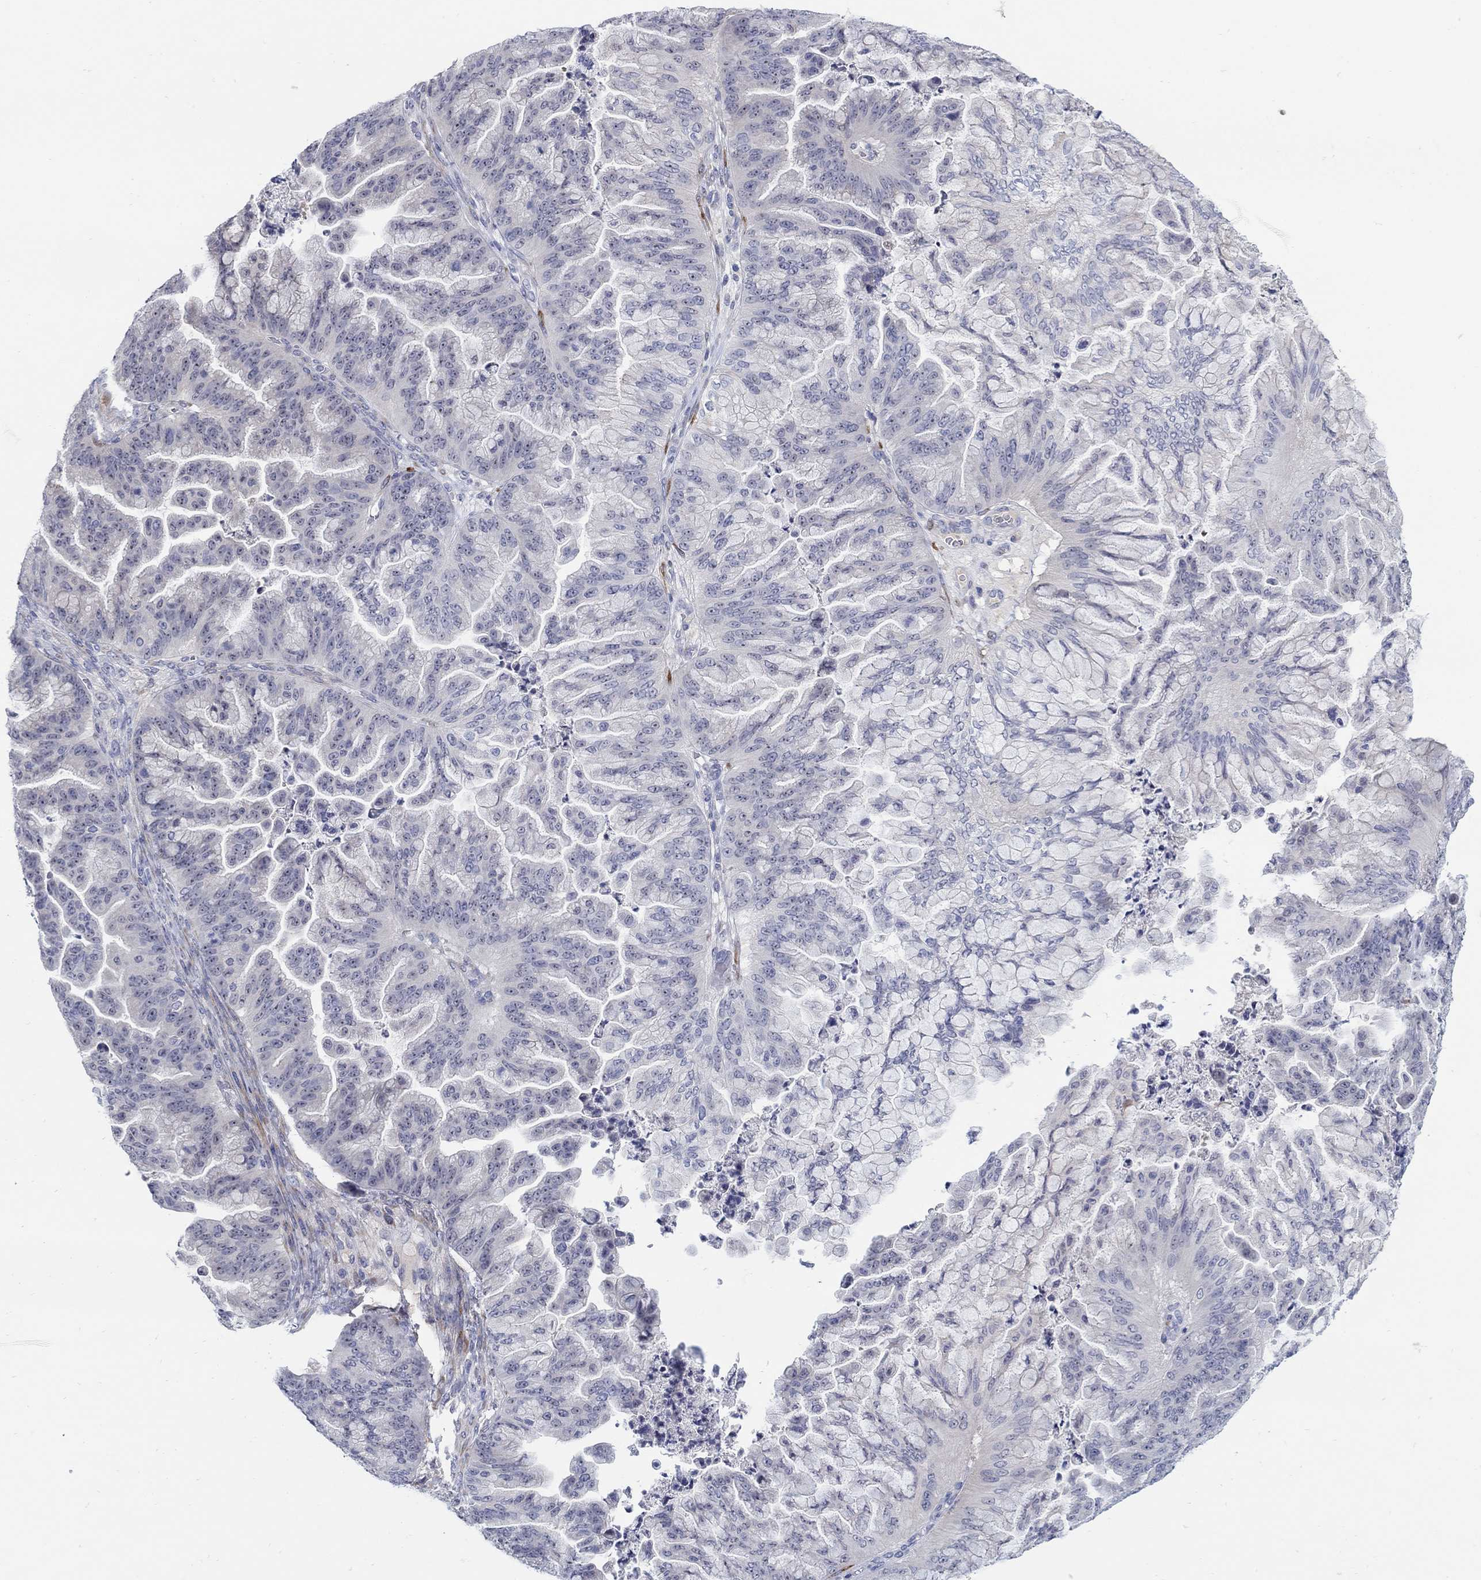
{"staining": {"intensity": "negative", "quantity": "none", "location": "none"}, "tissue": "ovarian cancer", "cell_type": "Tumor cells", "image_type": "cancer", "snomed": [{"axis": "morphology", "description": "Cystadenocarcinoma, mucinous, NOS"}, {"axis": "topography", "description": "Ovary"}], "caption": "IHC of human ovarian cancer shows no staining in tumor cells. The staining was performed using DAB to visualize the protein expression in brown, while the nuclei were stained in blue with hematoxylin (Magnification: 20x).", "gene": "REEP2", "patient": {"sex": "female", "age": 67}}